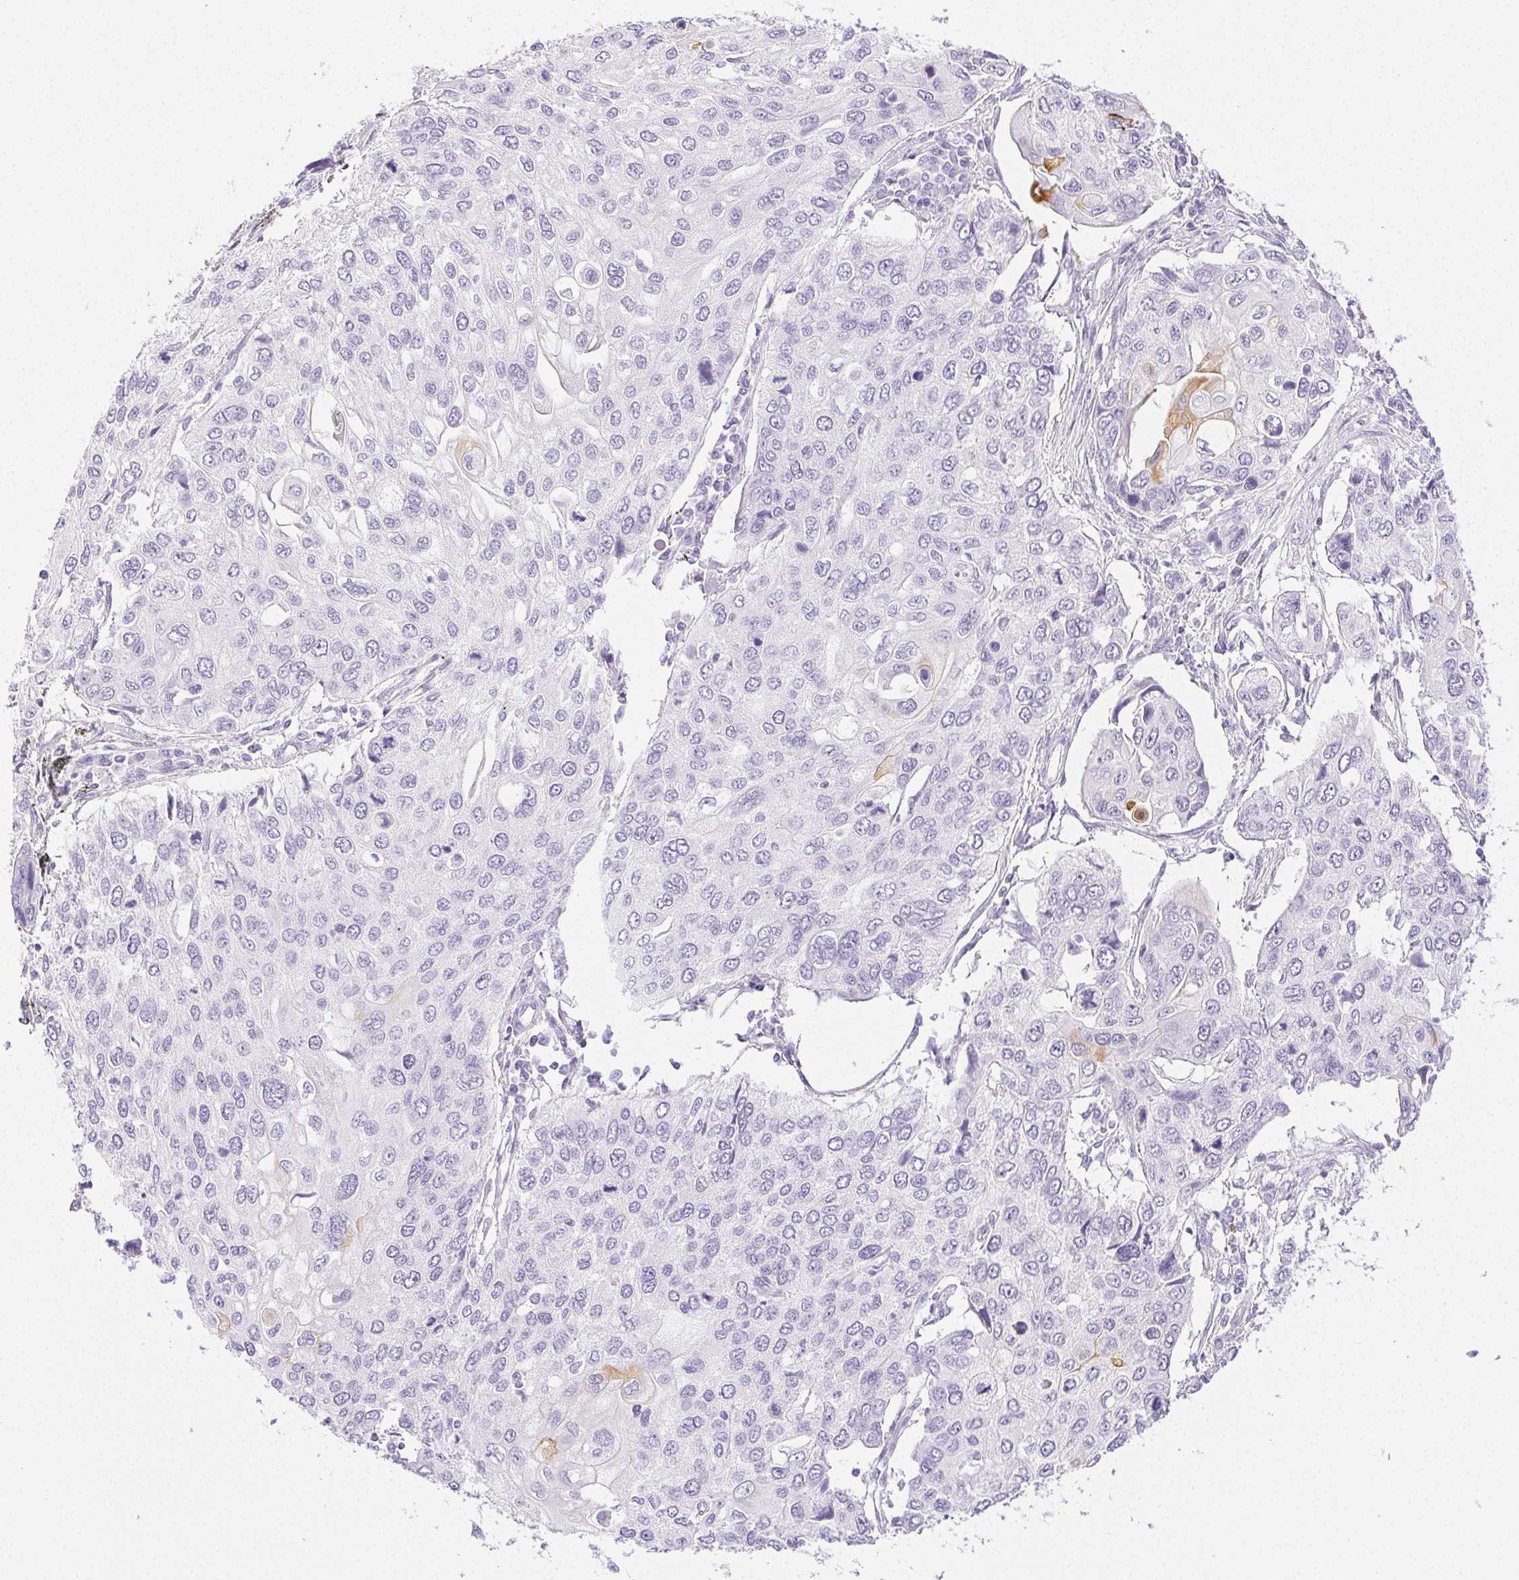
{"staining": {"intensity": "negative", "quantity": "none", "location": "none"}, "tissue": "lung cancer", "cell_type": "Tumor cells", "image_type": "cancer", "snomed": [{"axis": "morphology", "description": "Squamous cell carcinoma, NOS"}, {"axis": "morphology", "description": "Squamous cell carcinoma, metastatic, NOS"}, {"axis": "topography", "description": "Lung"}], "caption": "High magnification brightfield microscopy of squamous cell carcinoma (lung) stained with DAB (brown) and counterstained with hematoxylin (blue): tumor cells show no significant positivity.", "gene": "PI3", "patient": {"sex": "male", "age": 63}}